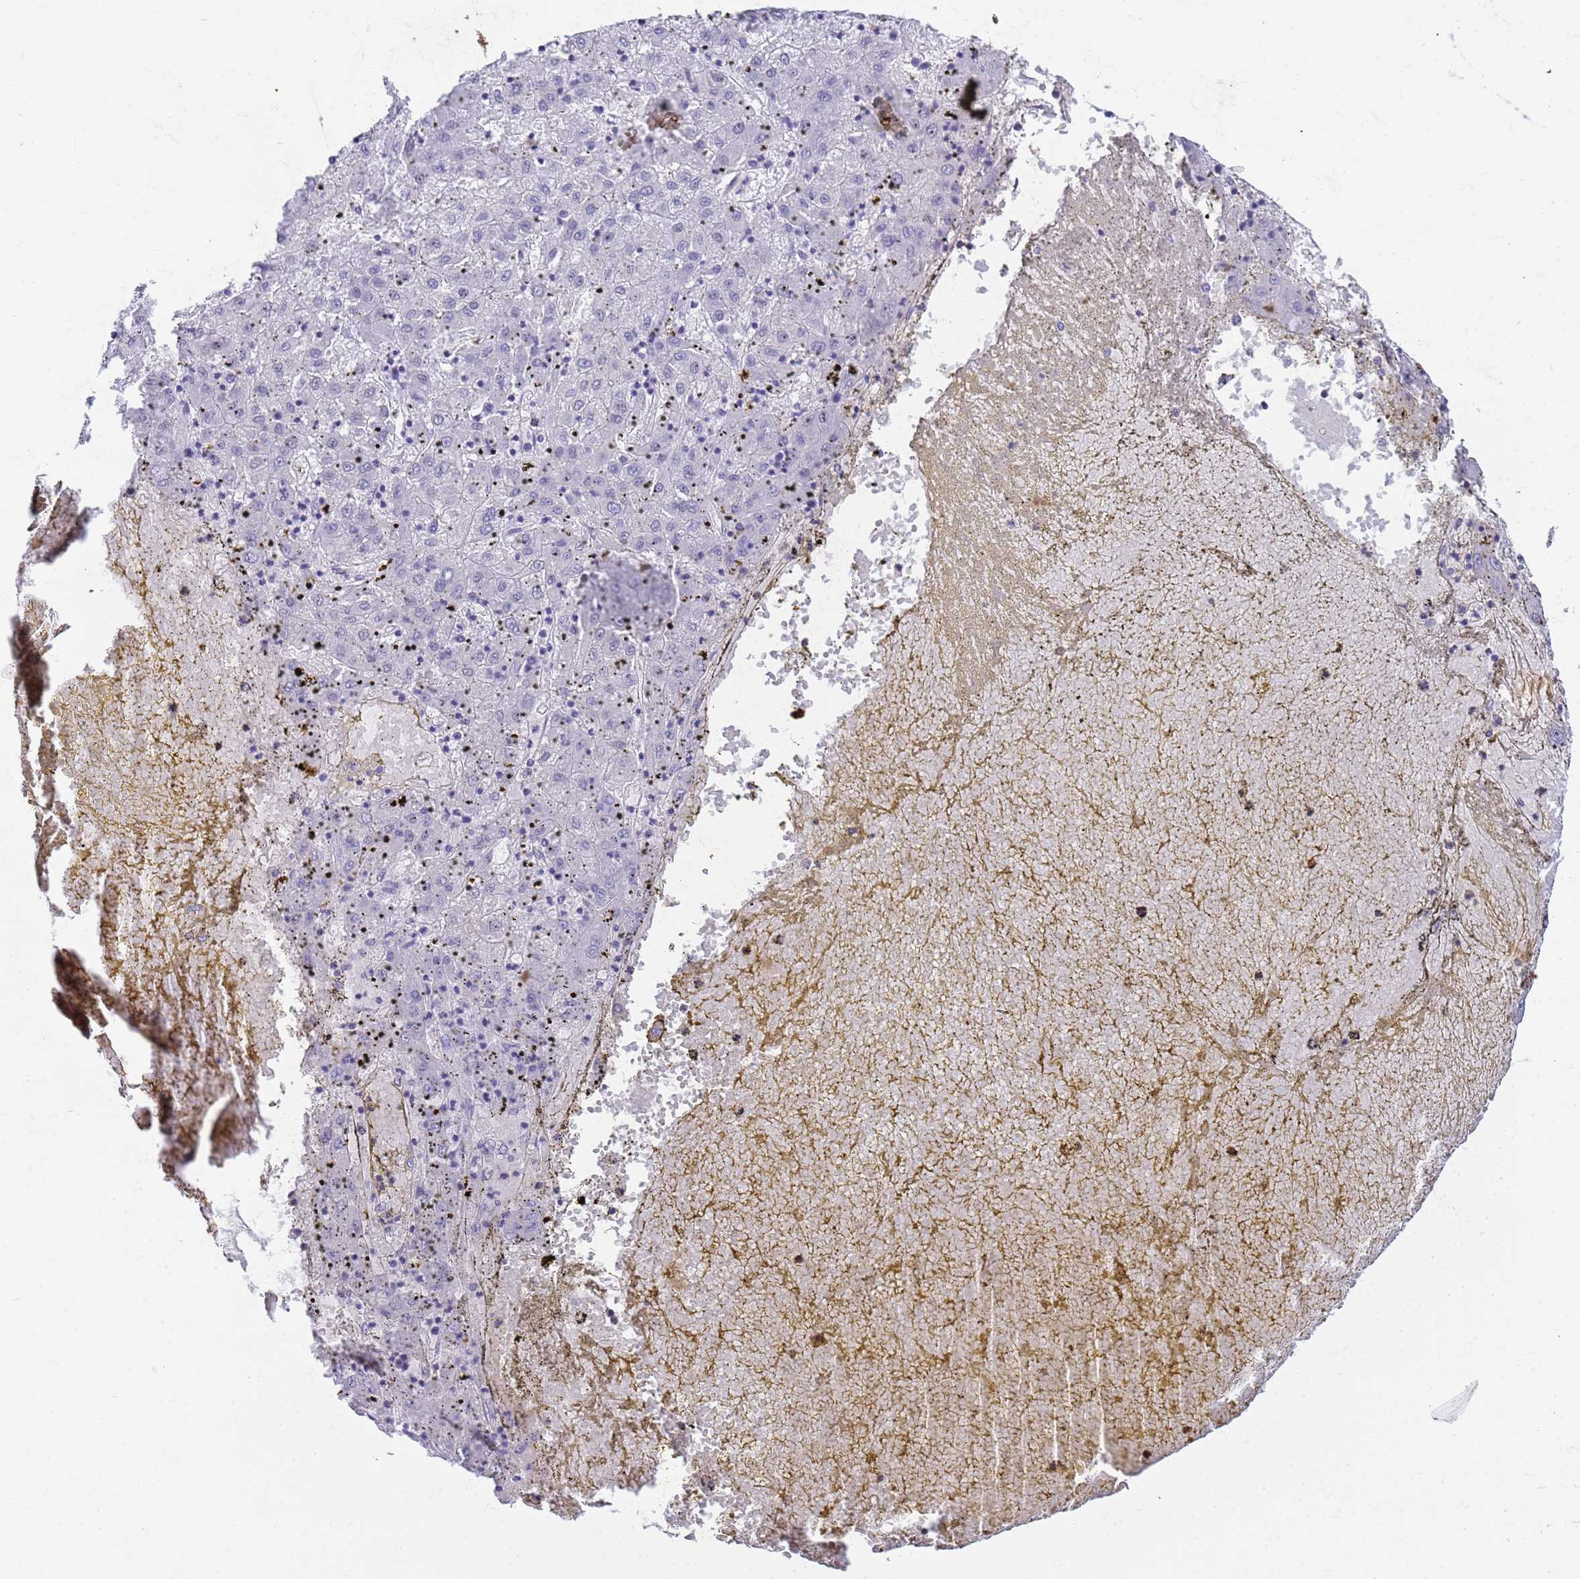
{"staining": {"intensity": "negative", "quantity": "none", "location": "none"}, "tissue": "liver cancer", "cell_type": "Tumor cells", "image_type": "cancer", "snomed": [{"axis": "morphology", "description": "Carcinoma, Hepatocellular, NOS"}, {"axis": "topography", "description": "Liver"}], "caption": "The photomicrograph displays no significant expression in tumor cells of hepatocellular carcinoma (liver).", "gene": "SLC7A9", "patient": {"sex": "male", "age": 72}}